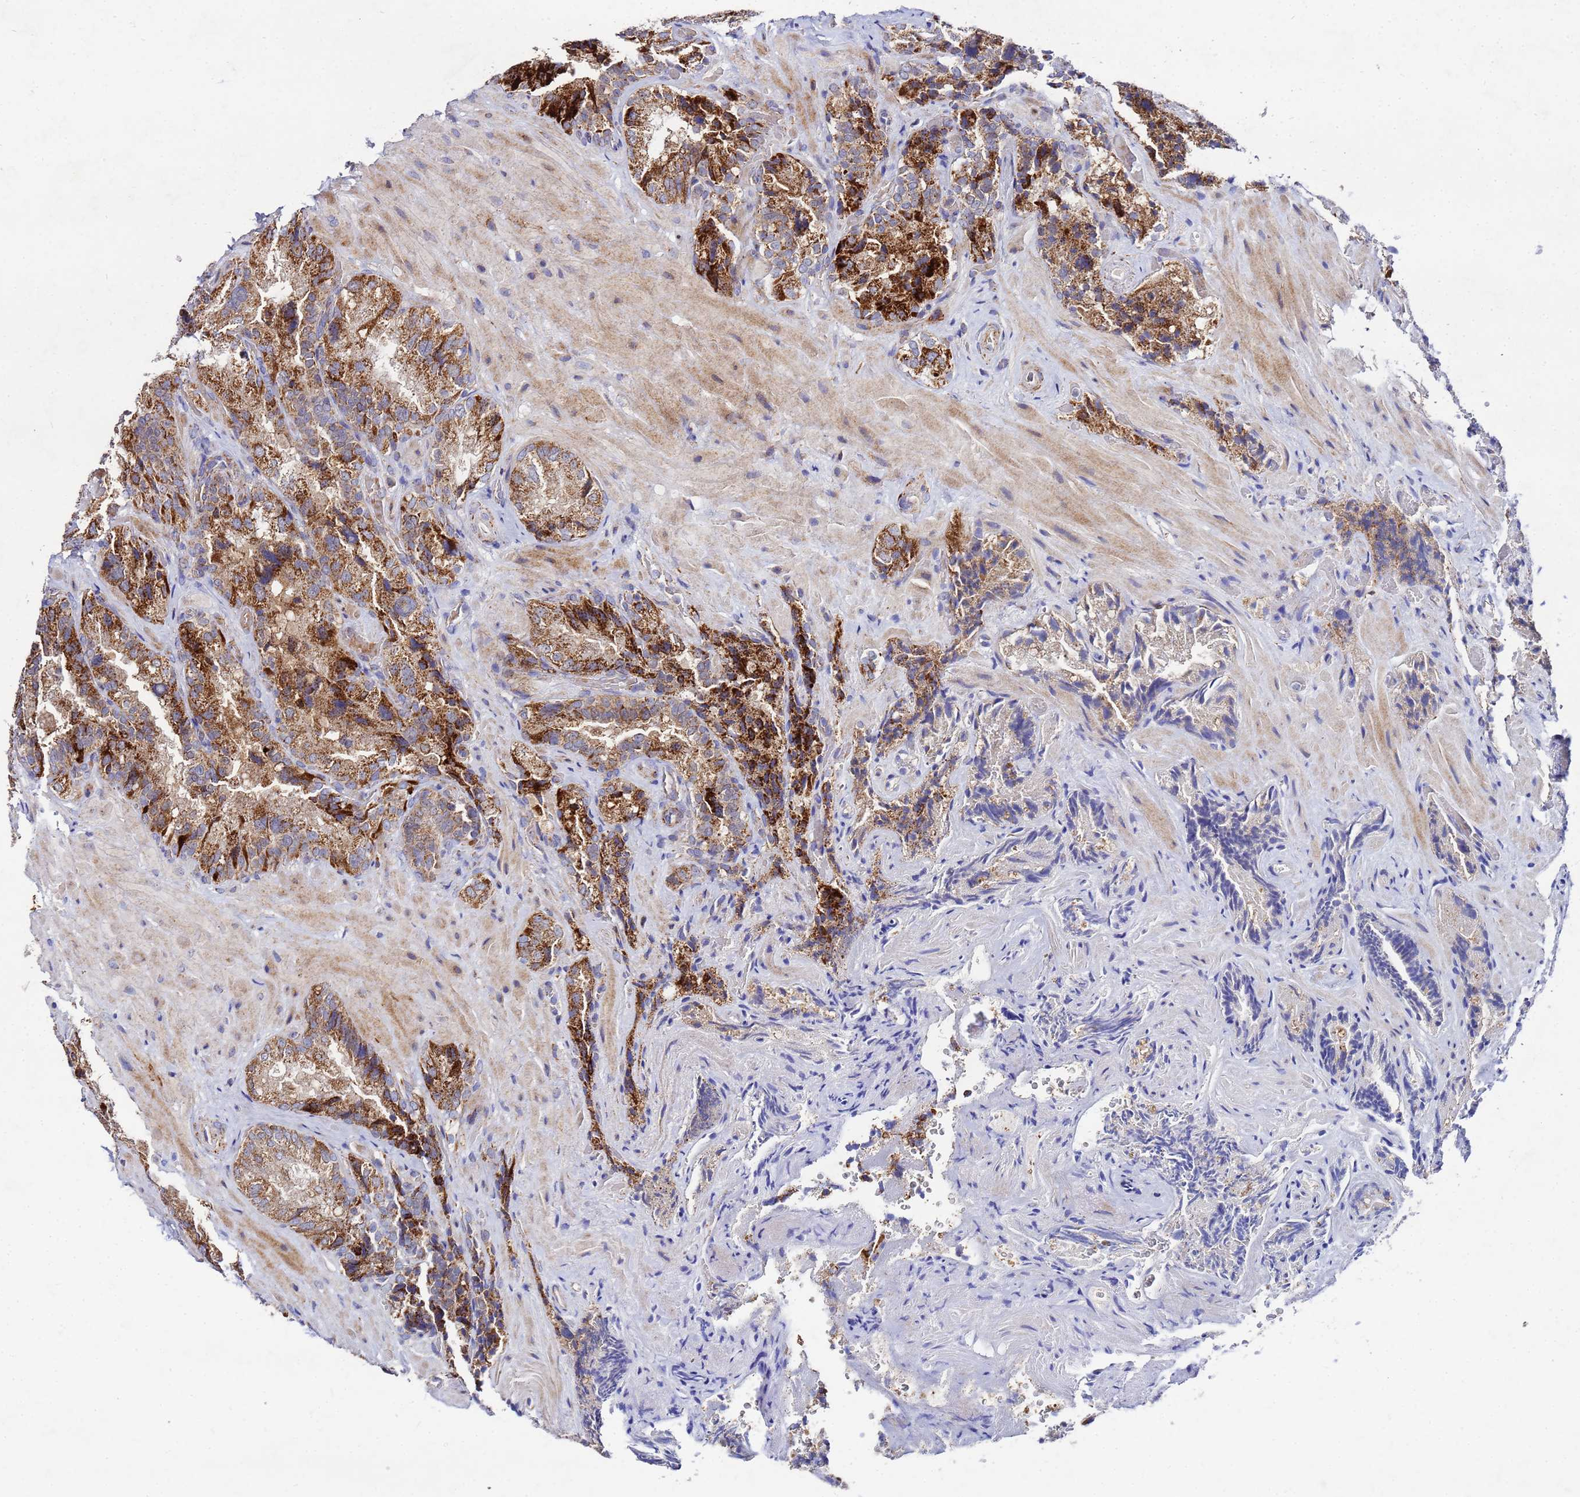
{"staining": {"intensity": "strong", "quantity": ">75%", "location": "cytoplasmic/membranous"}, "tissue": "seminal vesicle", "cell_type": "Glandular cells", "image_type": "normal", "snomed": [{"axis": "morphology", "description": "Normal tissue, NOS"}, {"axis": "topography", "description": "Prostate and seminal vesicle, NOS"}, {"axis": "topography", "description": "Prostate"}, {"axis": "topography", "description": "Seminal veicle"}], "caption": "The micrograph demonstrates staining of normal seminal vesicle, revealing strong cytoplasmic/membranous protein staining (brown color) within glandular cells.", "gene": "FAHD2A", "patient": {"sex": "male", "age": 67}}